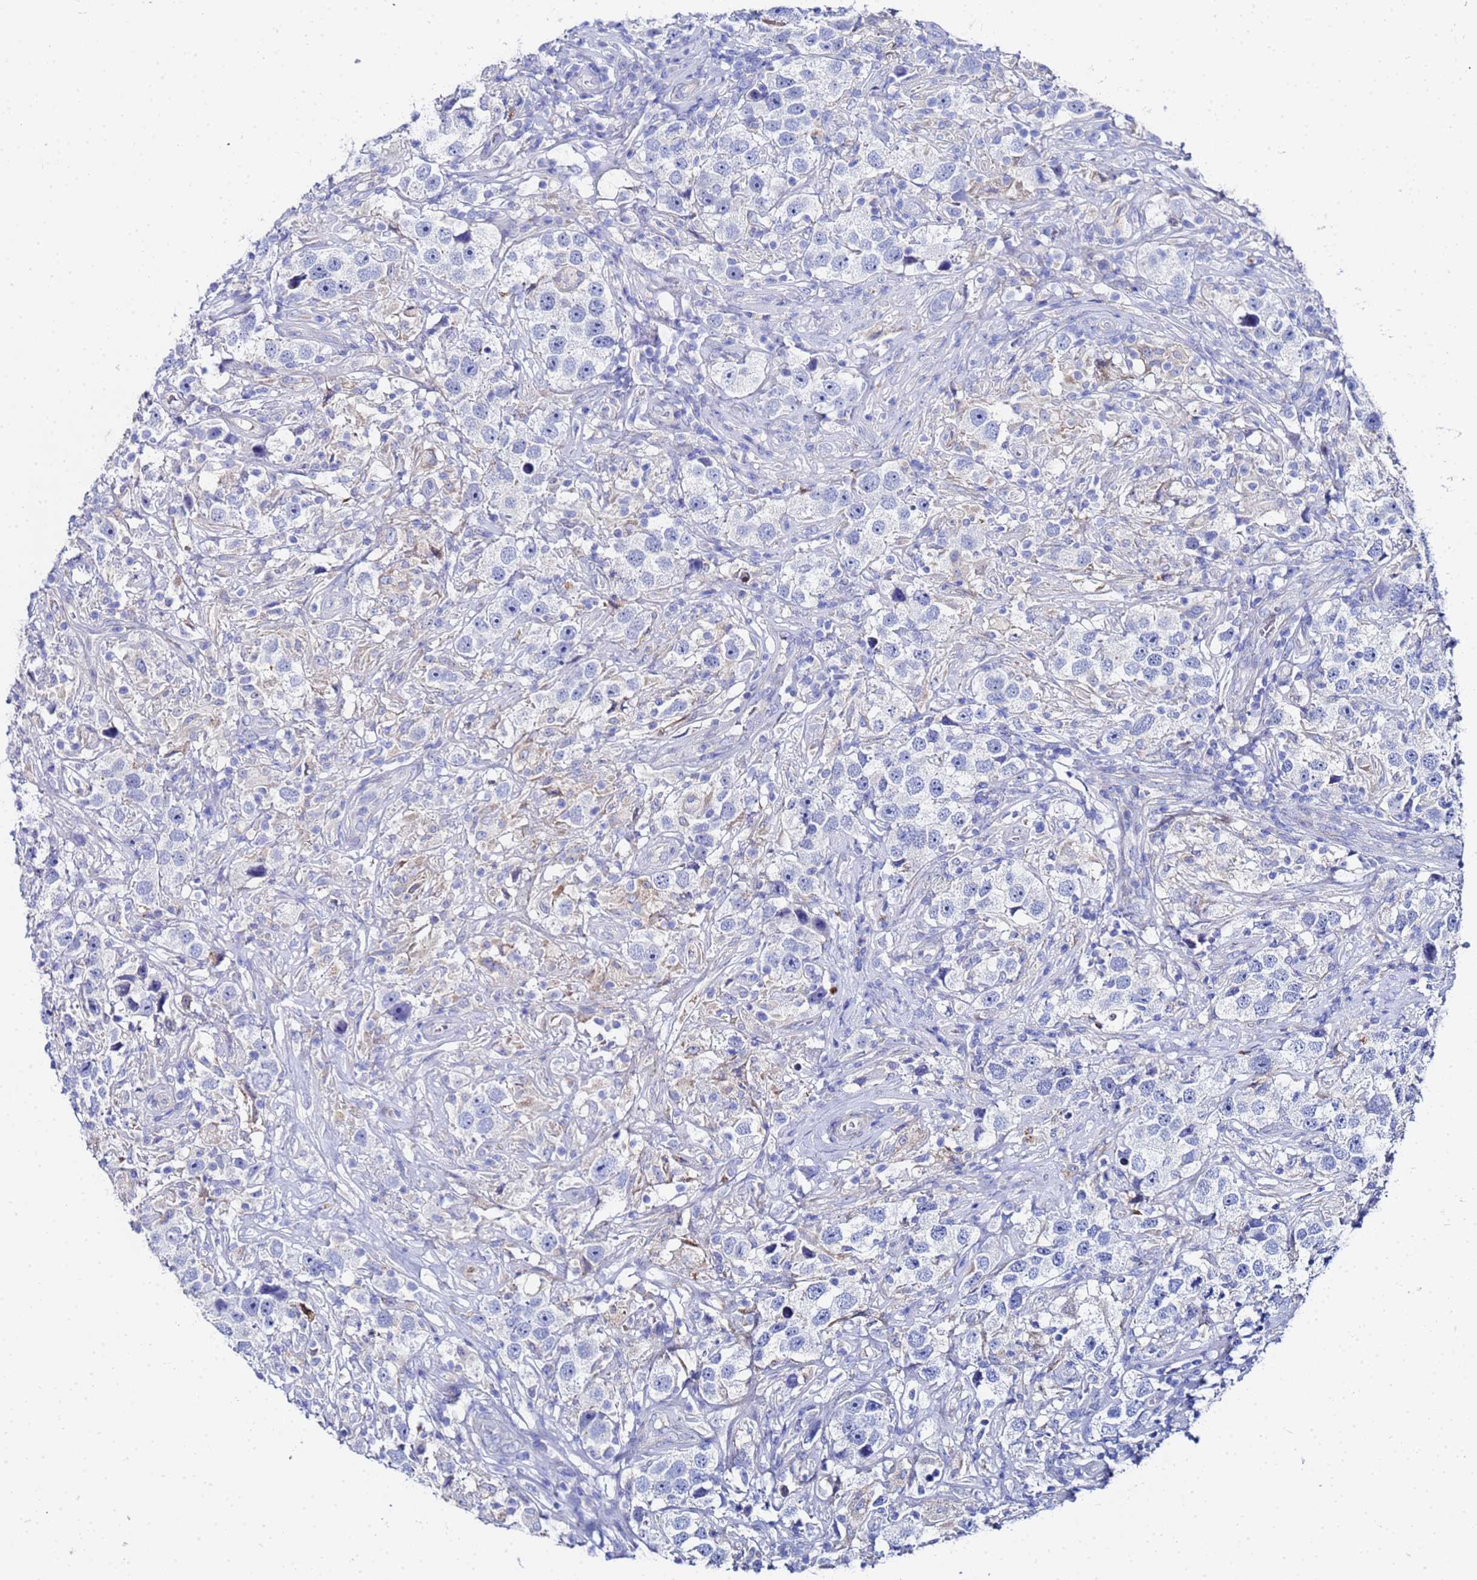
{"staining": {"intensity": "negative", "quantity": "none", "location": "none"}, "tissue": "testis cancer", "cell_type": "Tumor cells", "image_type": "cancer", "snomed": [{"axis": "morphology", "description": "Seminoma, NOS"}, {"axis": "topography", "description": "Testis"}], "caption": "Immunohistochemistry (IHC) photomicrograph of neoplastic tissue: testis cancer (seminoma) stained with DAB reveals no significant protein staining in tumor cells.", "gene": "ZNF26", "patient": {"sex": "male", "age": 49}}